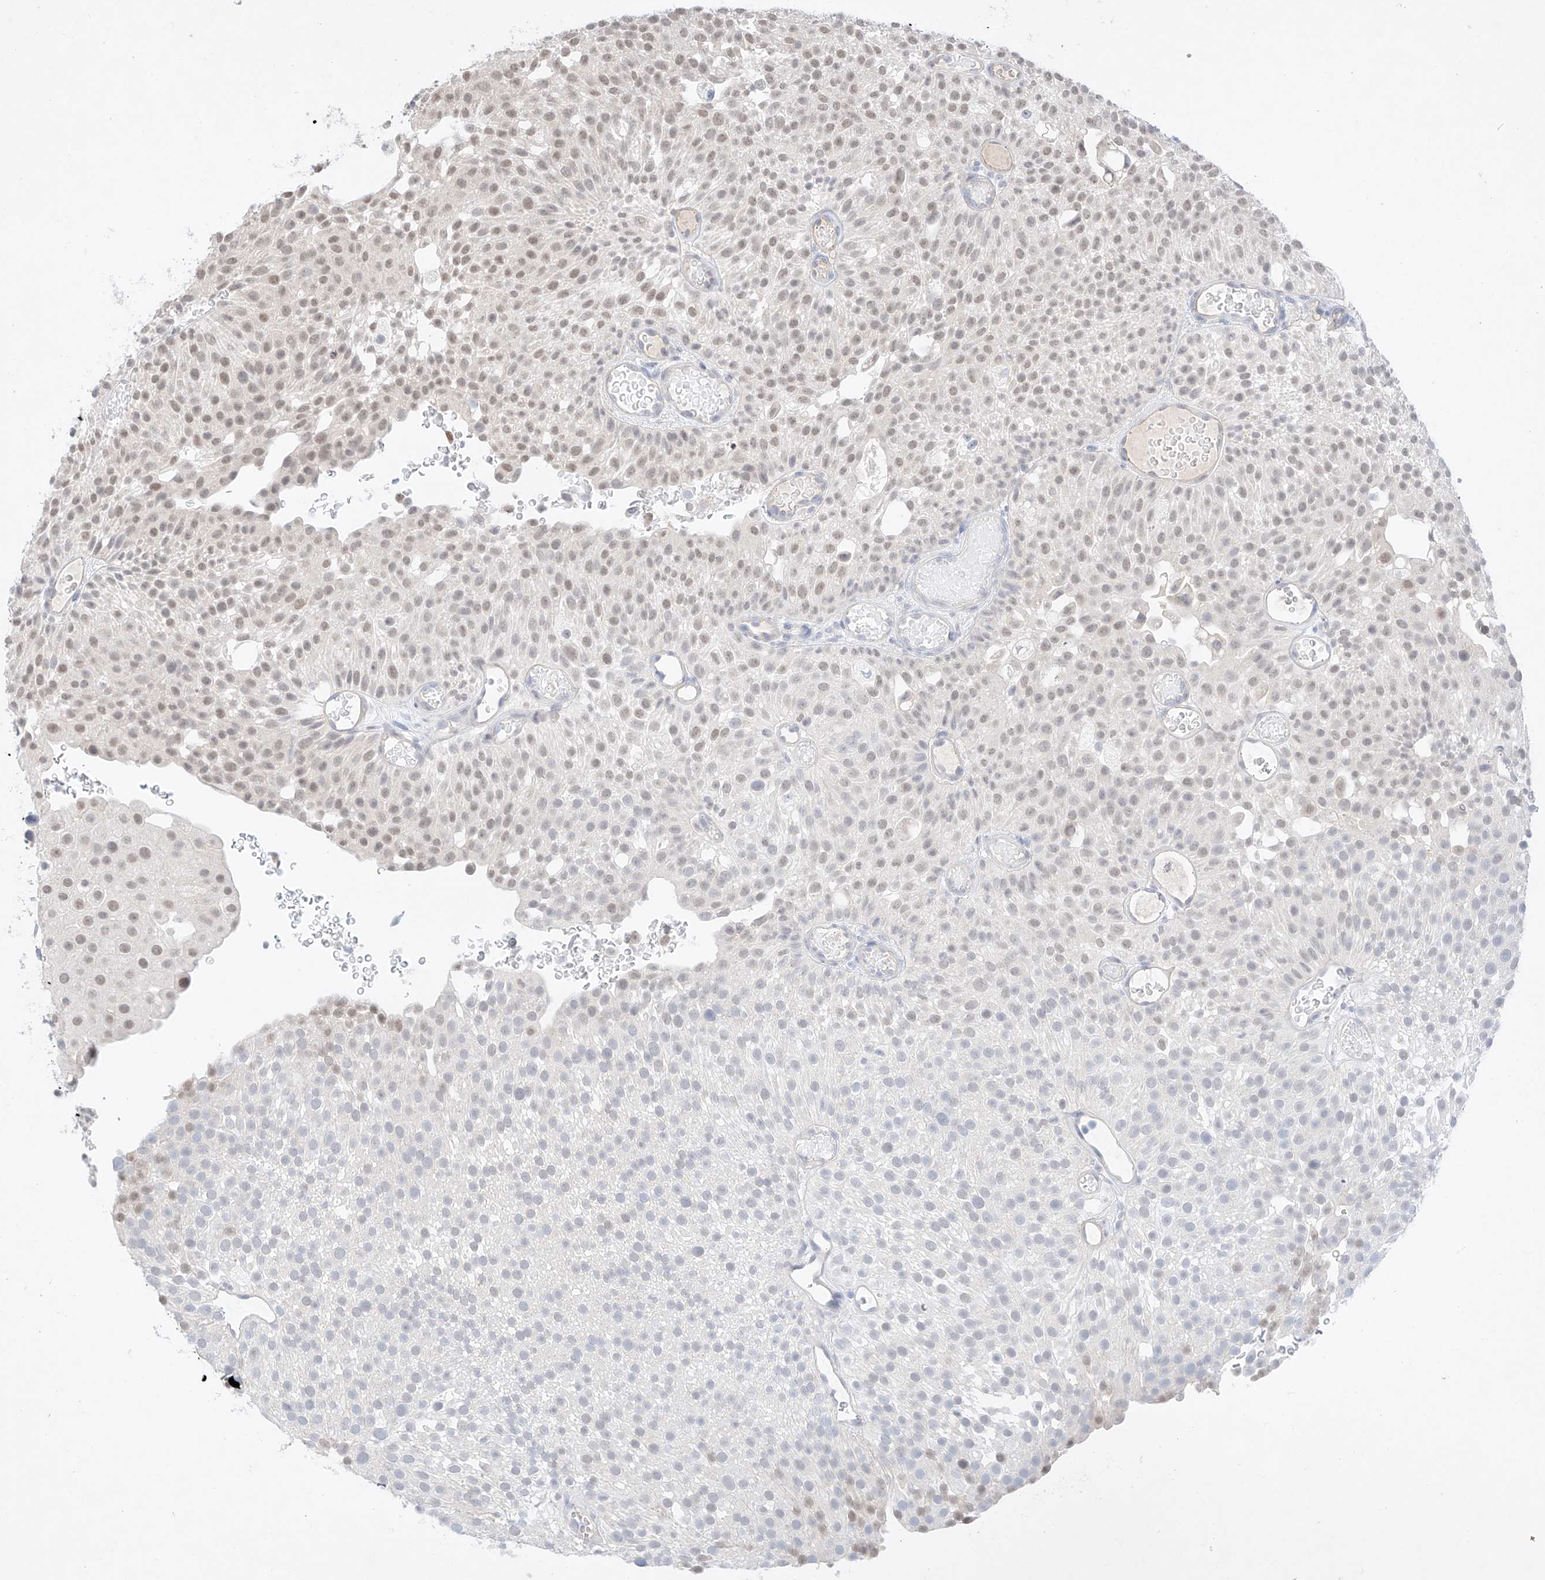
{"staining": {"intensity": "negative", "quantity": "none", "location": "none"}, "tissue": "urothelial cancer", "cell_type": "Tumor cells", "image_type": "cancer", "snomed": [{"axis": "morphology", "description": "Urothelial carcinoma, Low grade"}, {"axis": "topography", "description": "Urinary bladder"}], "caption": "This is an IHC histopathology image of human low-grade urothelial carcinoma. There is no expression in tumor cells.", "gene": "IL22RA2", "patient": {"sex": "male", "age": 78}}